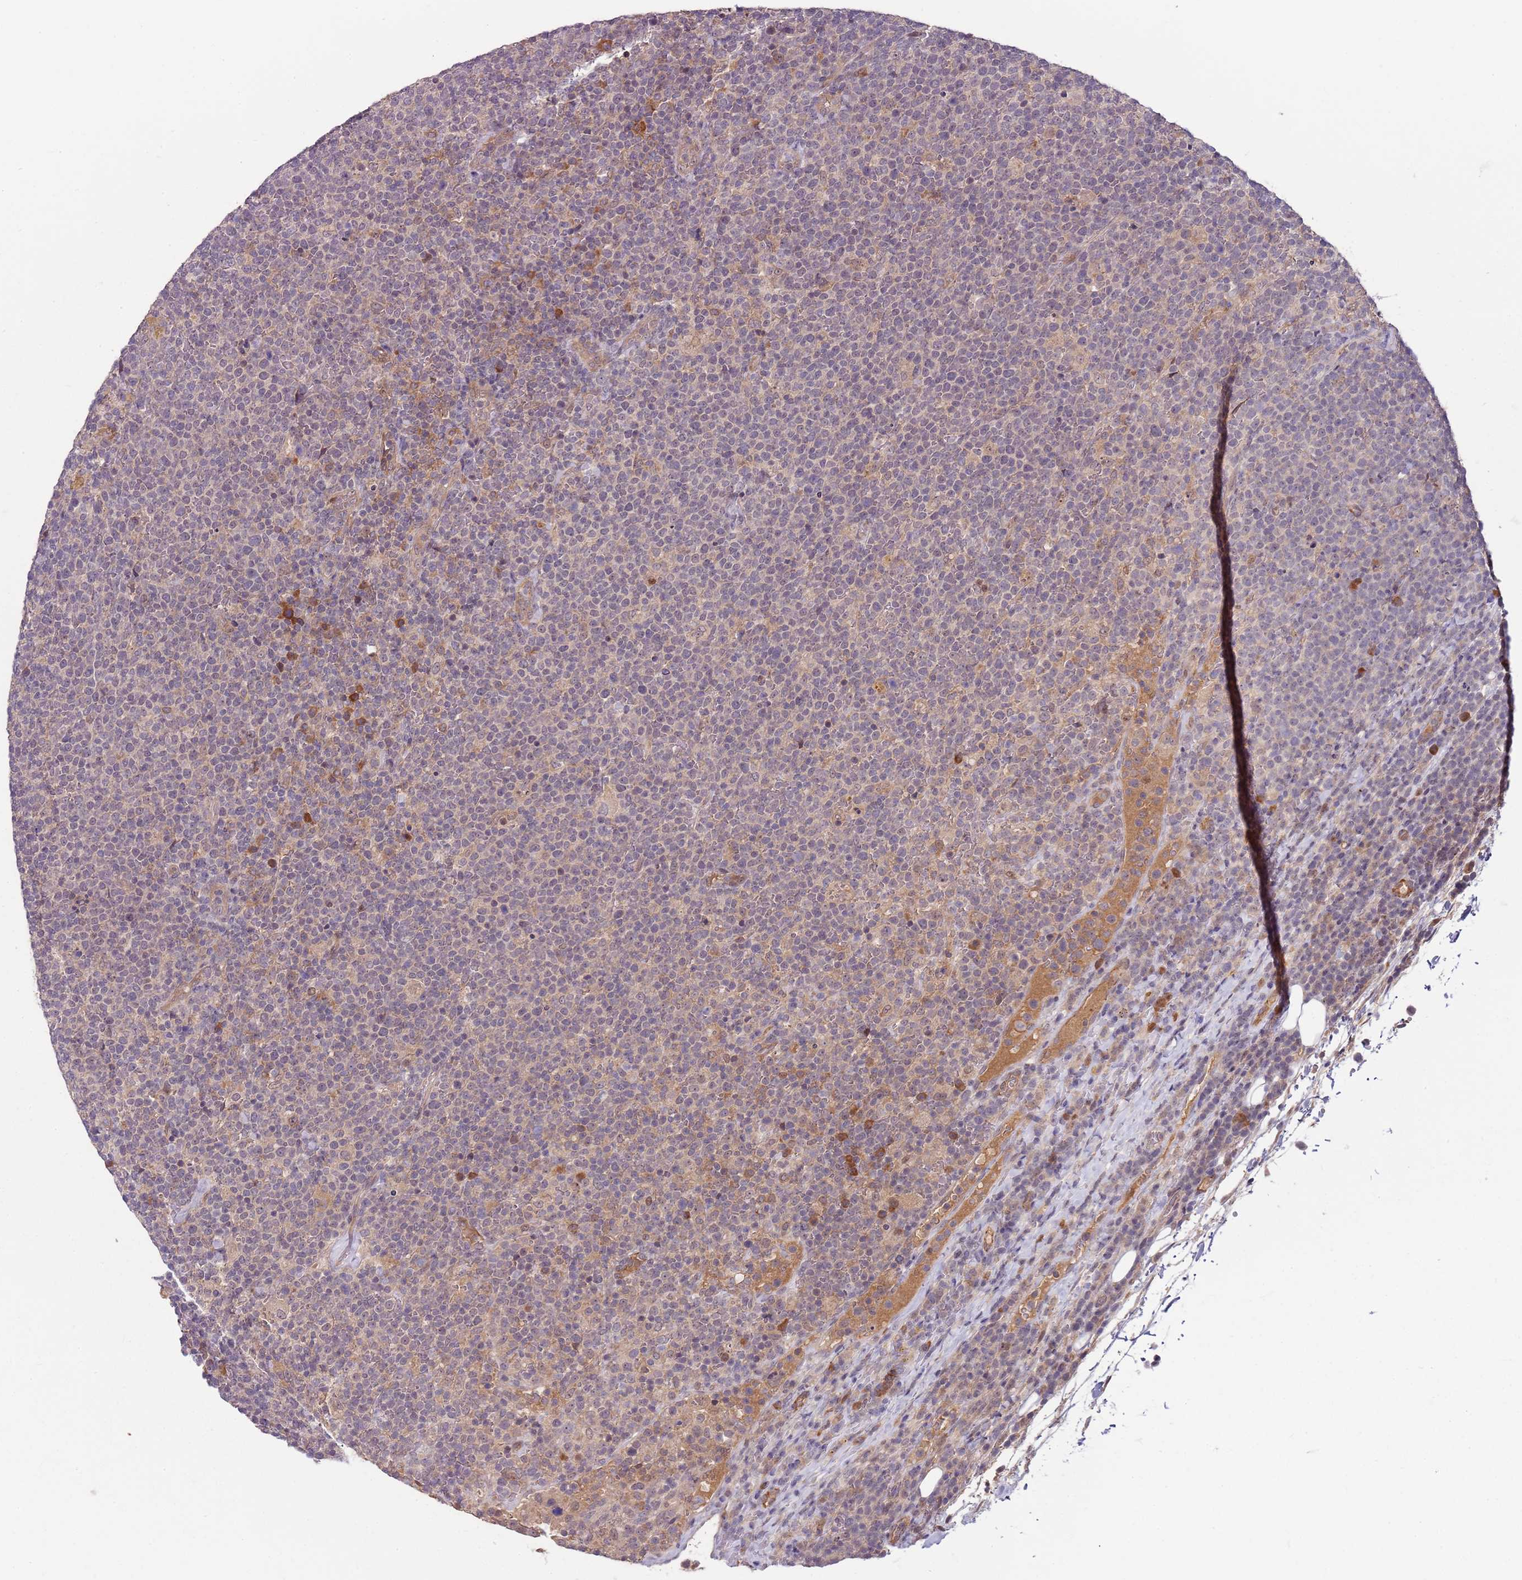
{"staining": {"intensity": "weak", "quantity": "<25%", "location": "cytoplasmic/membranous"}, "tissue": "lymphoma", "cell_type": "Tumor cells", "image_type": "cancer", "snomed": [{"axis": "morphology", "description": "Malignant lymphoma, non-Hodgkin's type, High grade"}, {"axis": "topography", "description": "Lymph node"}], "caption": "Photomicrograph shows no protein staining in tumor cells of lymphoma tissue.", "gene": "FBXL22", "patient": {"sex": "male", "age": 61}}